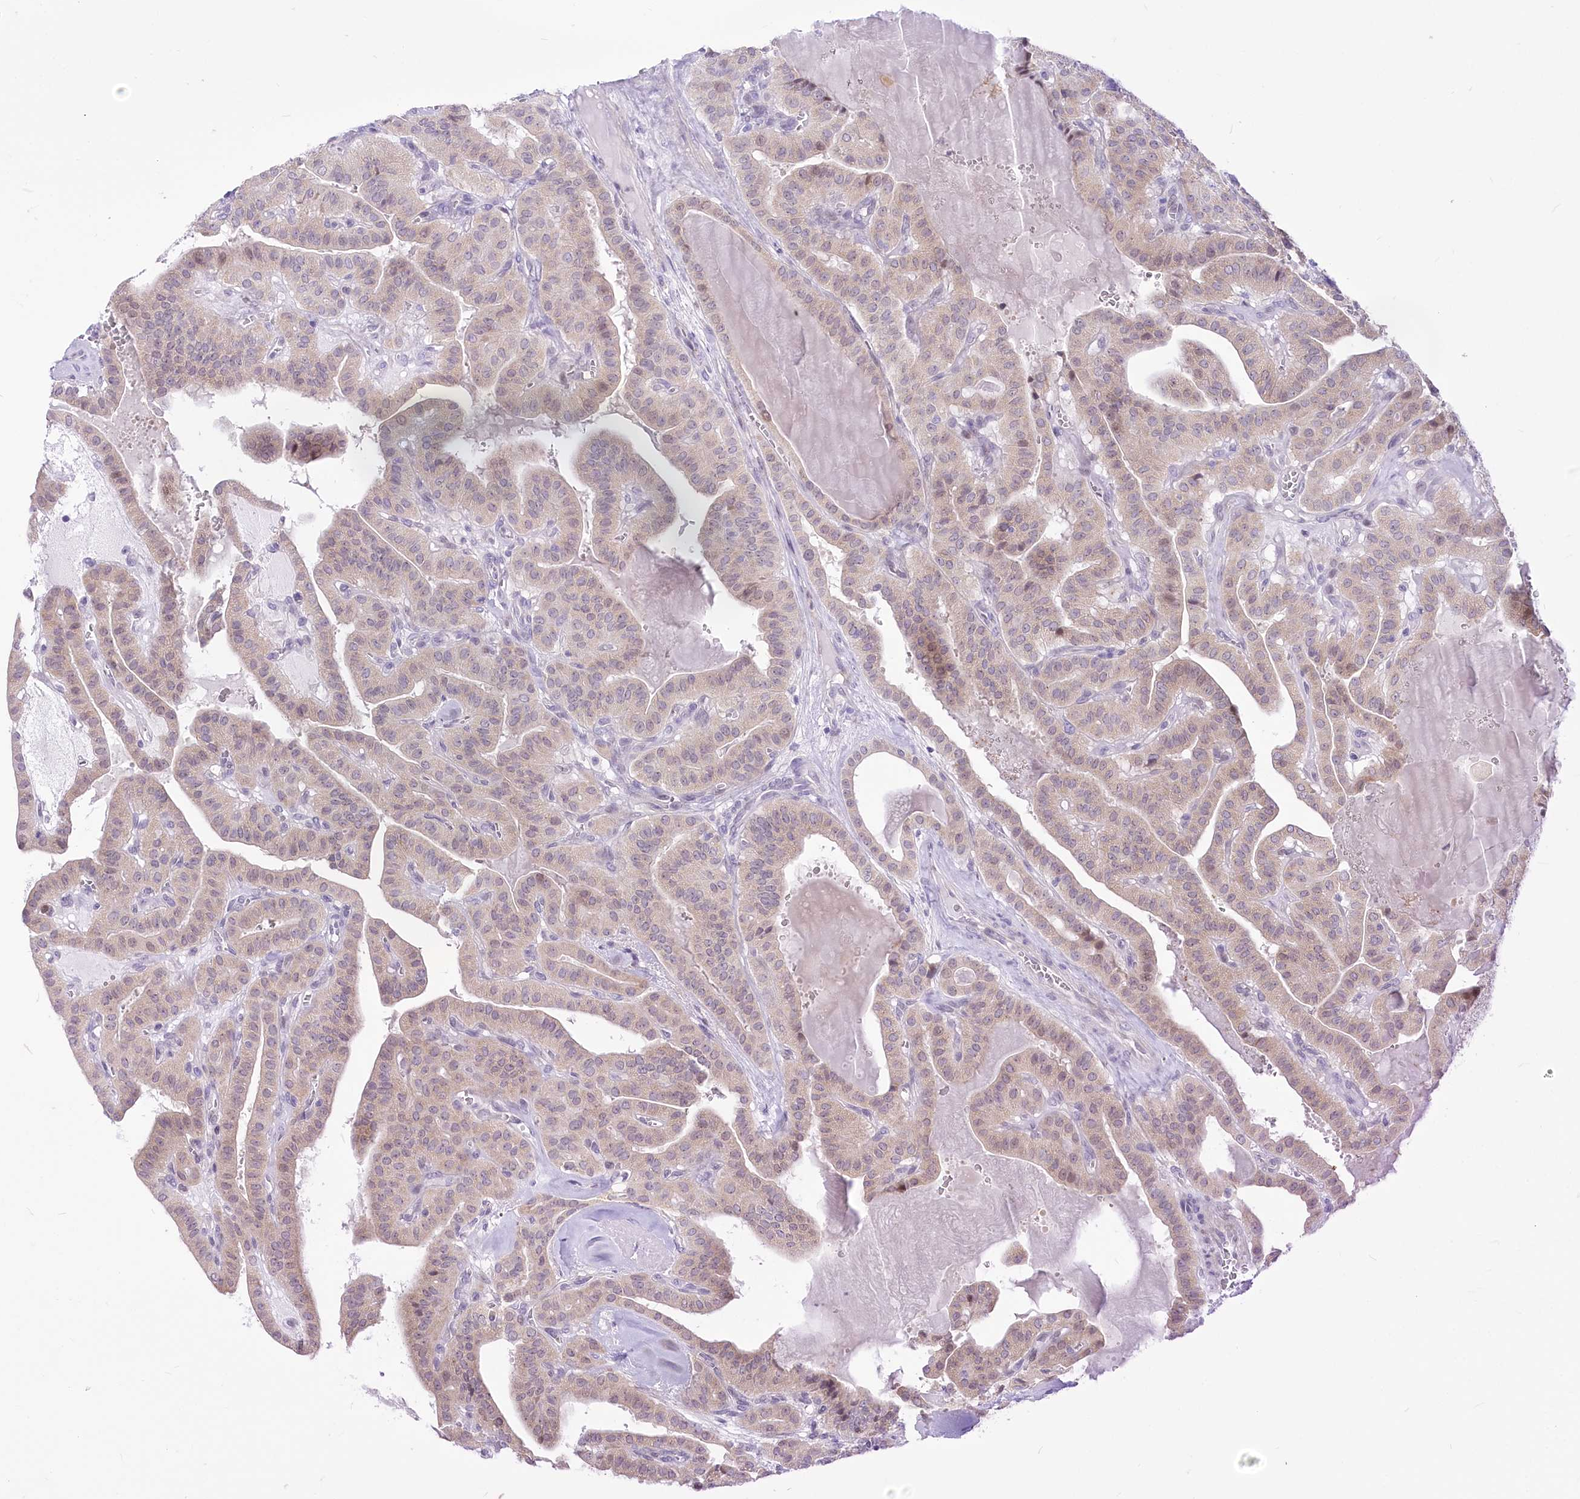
{"staining": {"intensity": "negative", "quantity": "none", "location": "none"}, "tissue": "thyroid cancer", "cell_type": "Tumor cells", "image_type": "cancer", "snomed": [{"axis": "morphology", "description": "Papillary adenocarcinoma, NOS"}, {"axis": "topography", "description": "Thyroid gland"}], "caption": "Immunohistochemistry (IHC) photomicrograph of neoplastic tissue: human papillary adenocarcinoma (thyroid) stained with DAB (3,3'-diaminobenzidine) displays no significant protein expression in tumor cells.", "gene": "BEND7", "patient": {"sex": "male", "age": 52}}